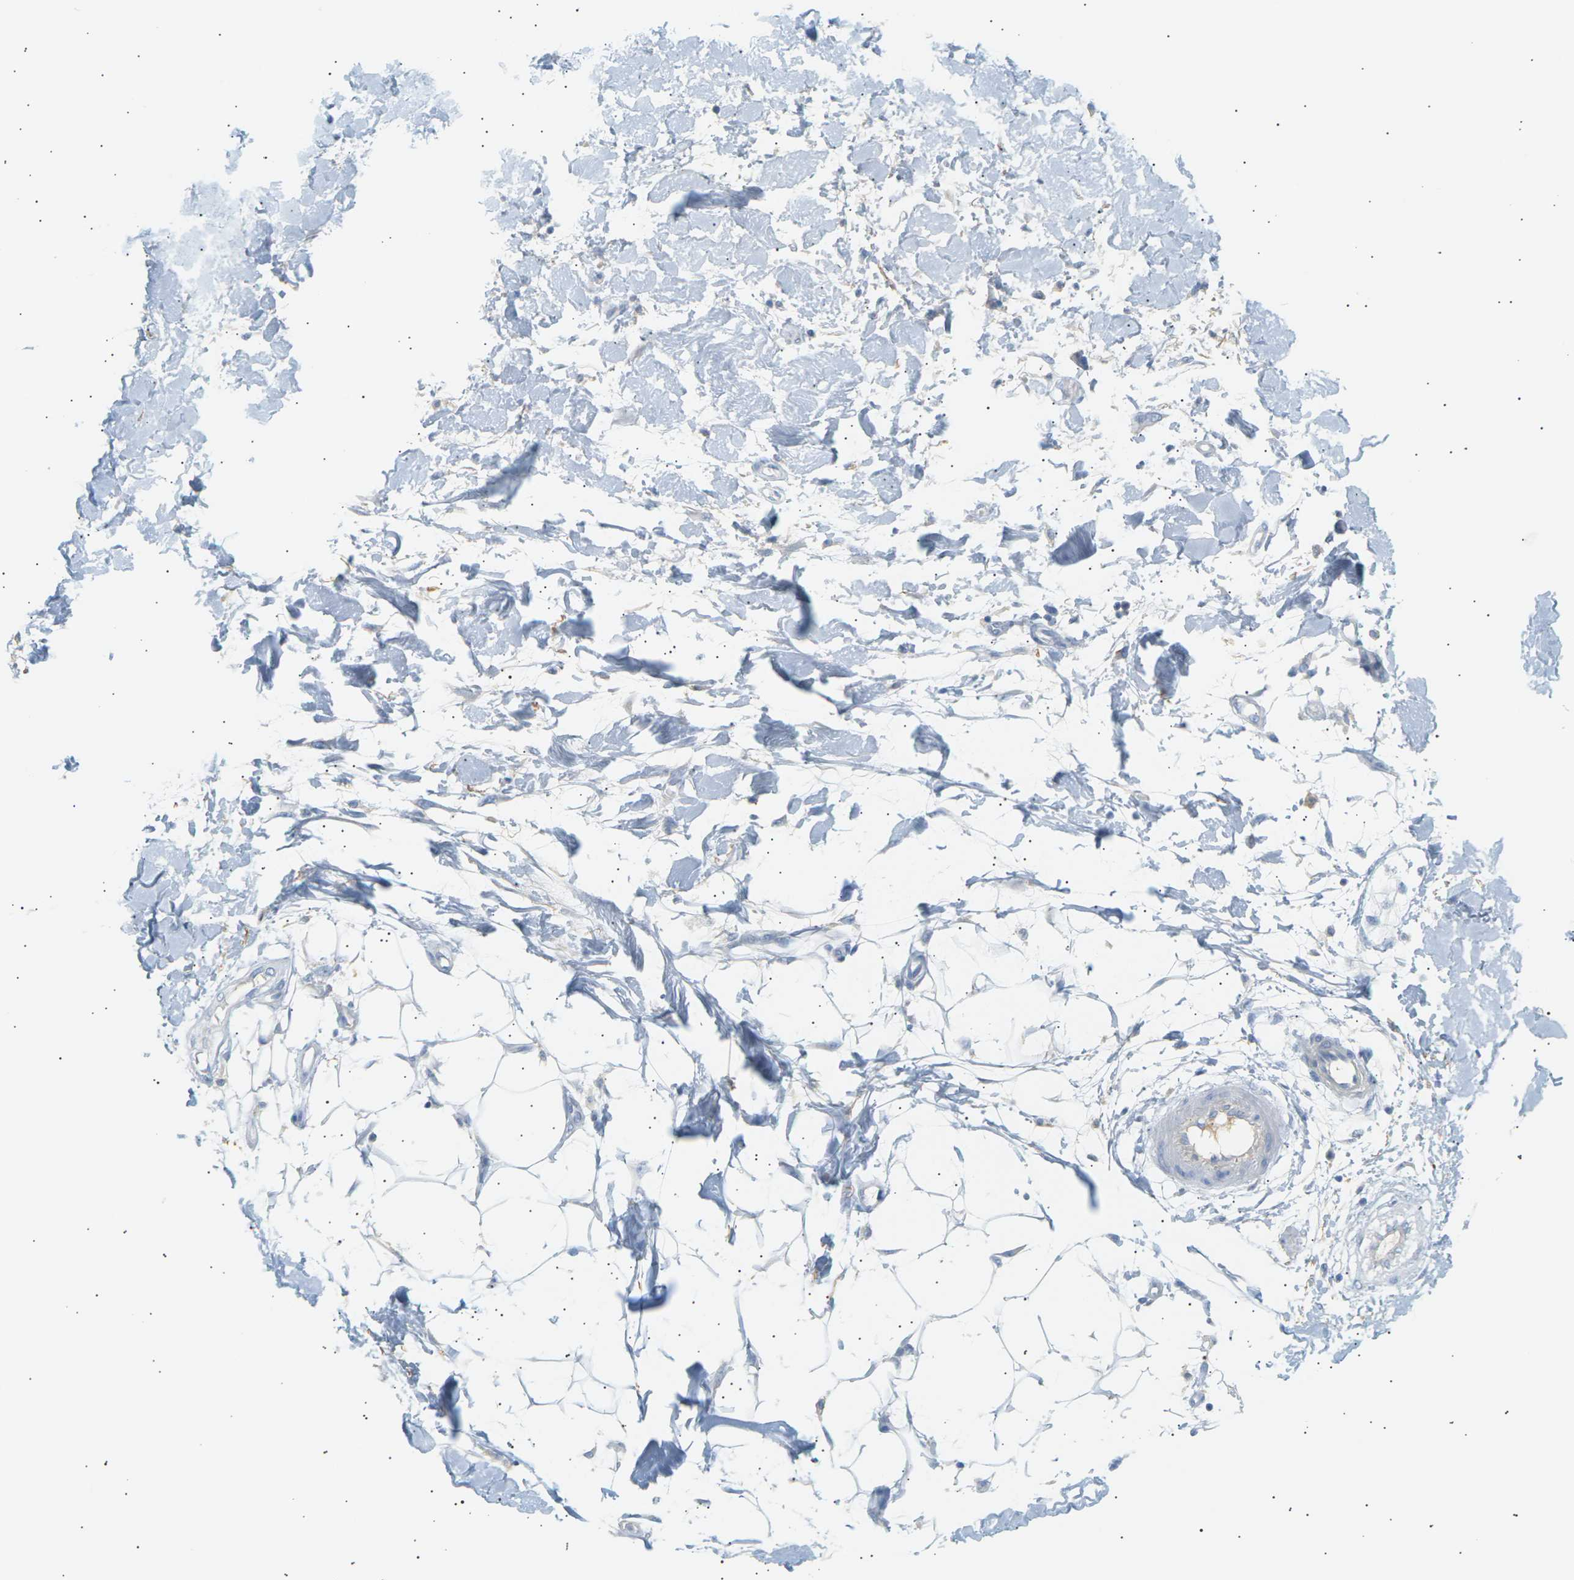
{"staining": {"intensity": "negative", "quantity": "none", "location": "none"}, "tissue": "adipose tissue", "cell_type": "Adipocytes", "image_type": "normal", "snomed": [{"axis": "morphology", "description": "Normal tissue, NOS"}, {"axis": "morphology", "description": "Squamous cell carcinoma, NOS"}, {"axis": "topography", "description": "Skin"}, {"axis": "topography", "description": "Peripheral nerve tissue"}], "caption": "Adipocytes are negative for protein expression in normal human adipose tissue.", "gene": "CLU", "patient": {"sex": "male", "age": 83}}